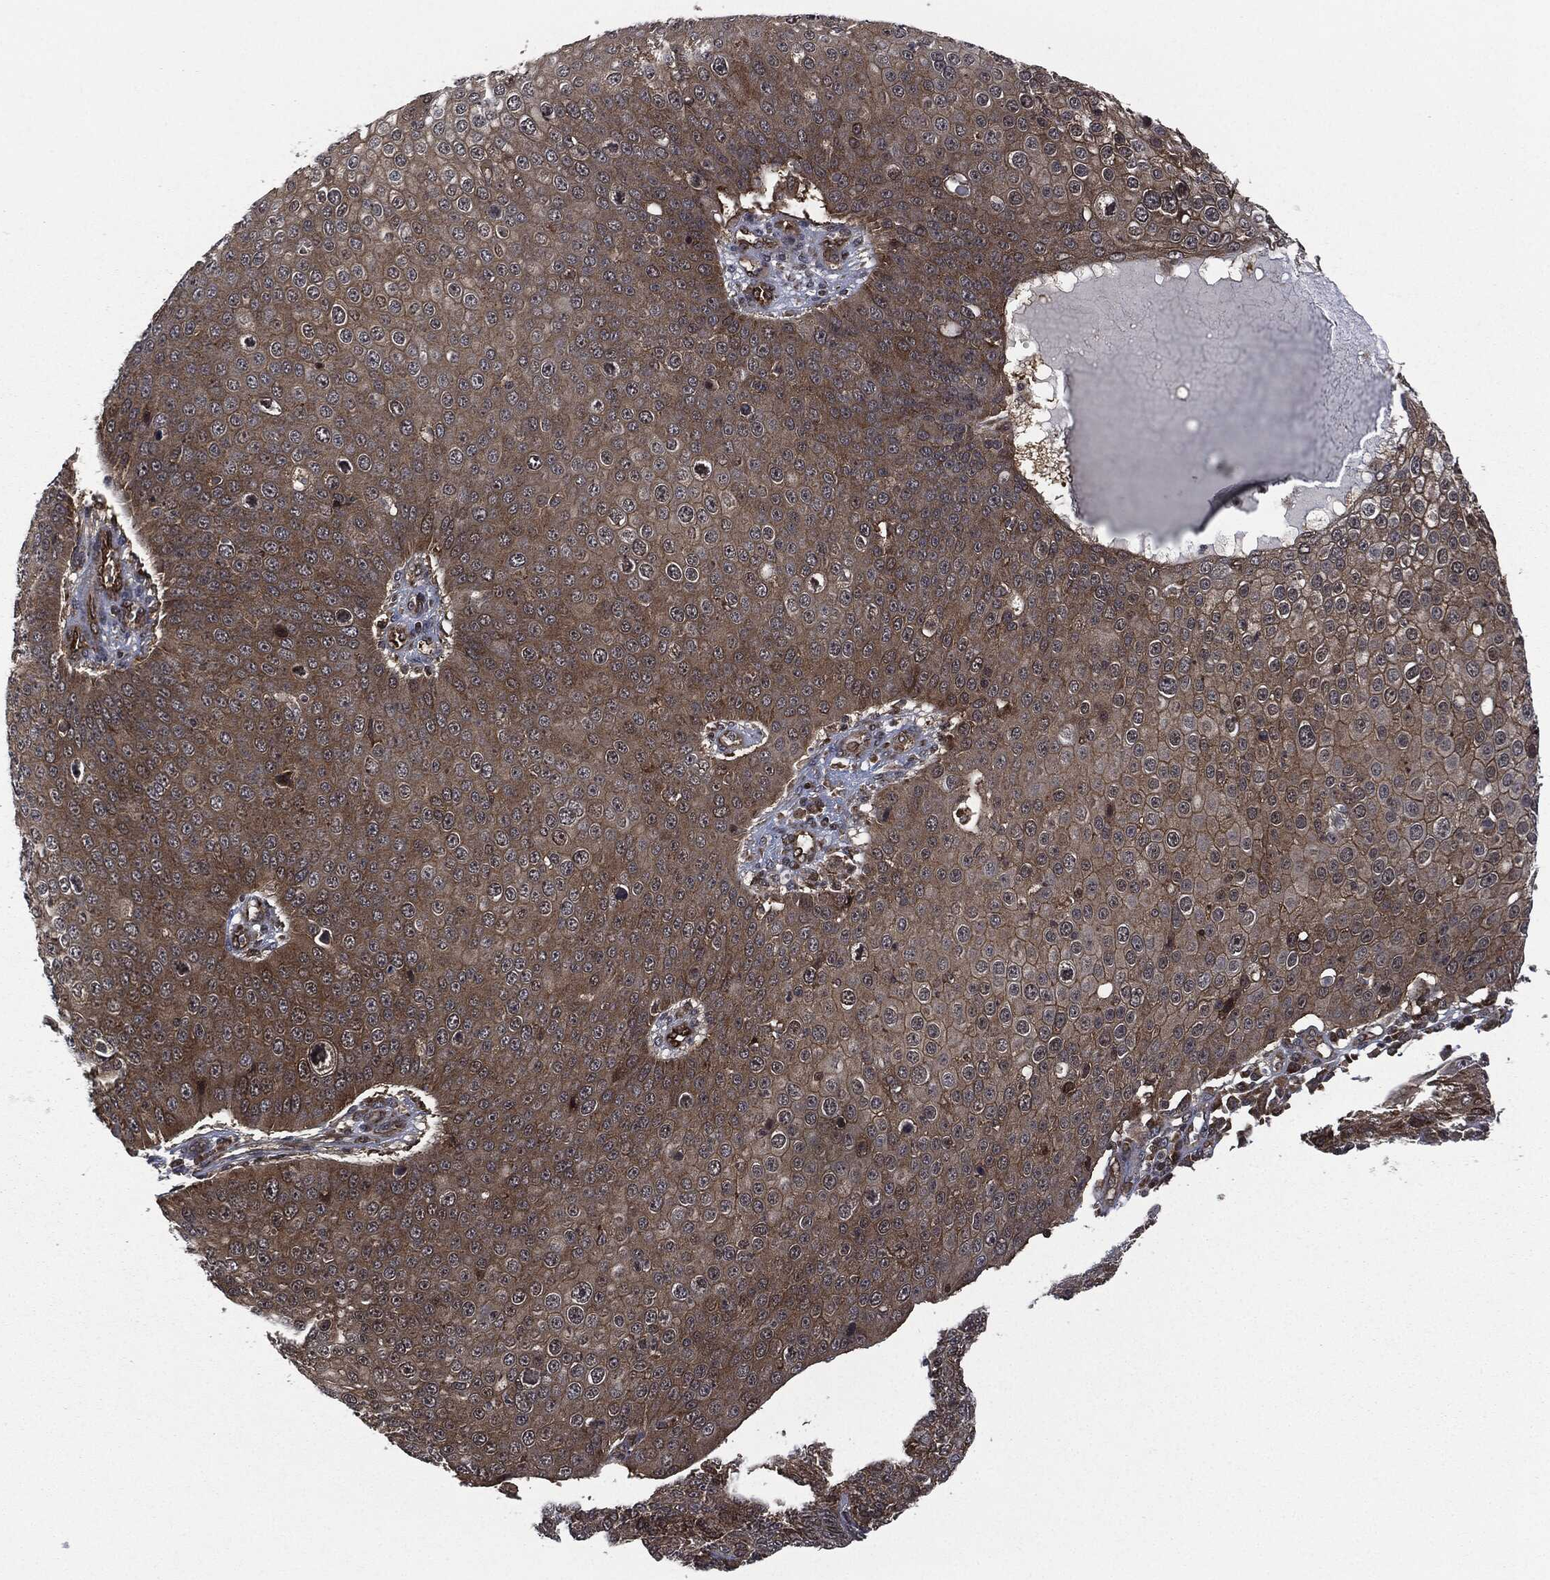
{"staining": {"intensity": "moderate", "quantity": ">75%", "location": "cytoplasmic/membranous"}, "tissue": "skin cancer", "cell_type": "Tumor cells", "image_type": "cancer", "snomed": [{"axis": "morphology", "description": "Squamous cell carcinoma, NOS"}, {"axis": "topography", "description": "Skin"}], "caption": "The photomicrograph displays staining of skin squamous cell carcinoma, revealing moderate cytoplasmic/membranous protein positivity (brown color) within tumor cells.", "gene": "HRAS", "patient": {"sex": "male", "age": 71}}